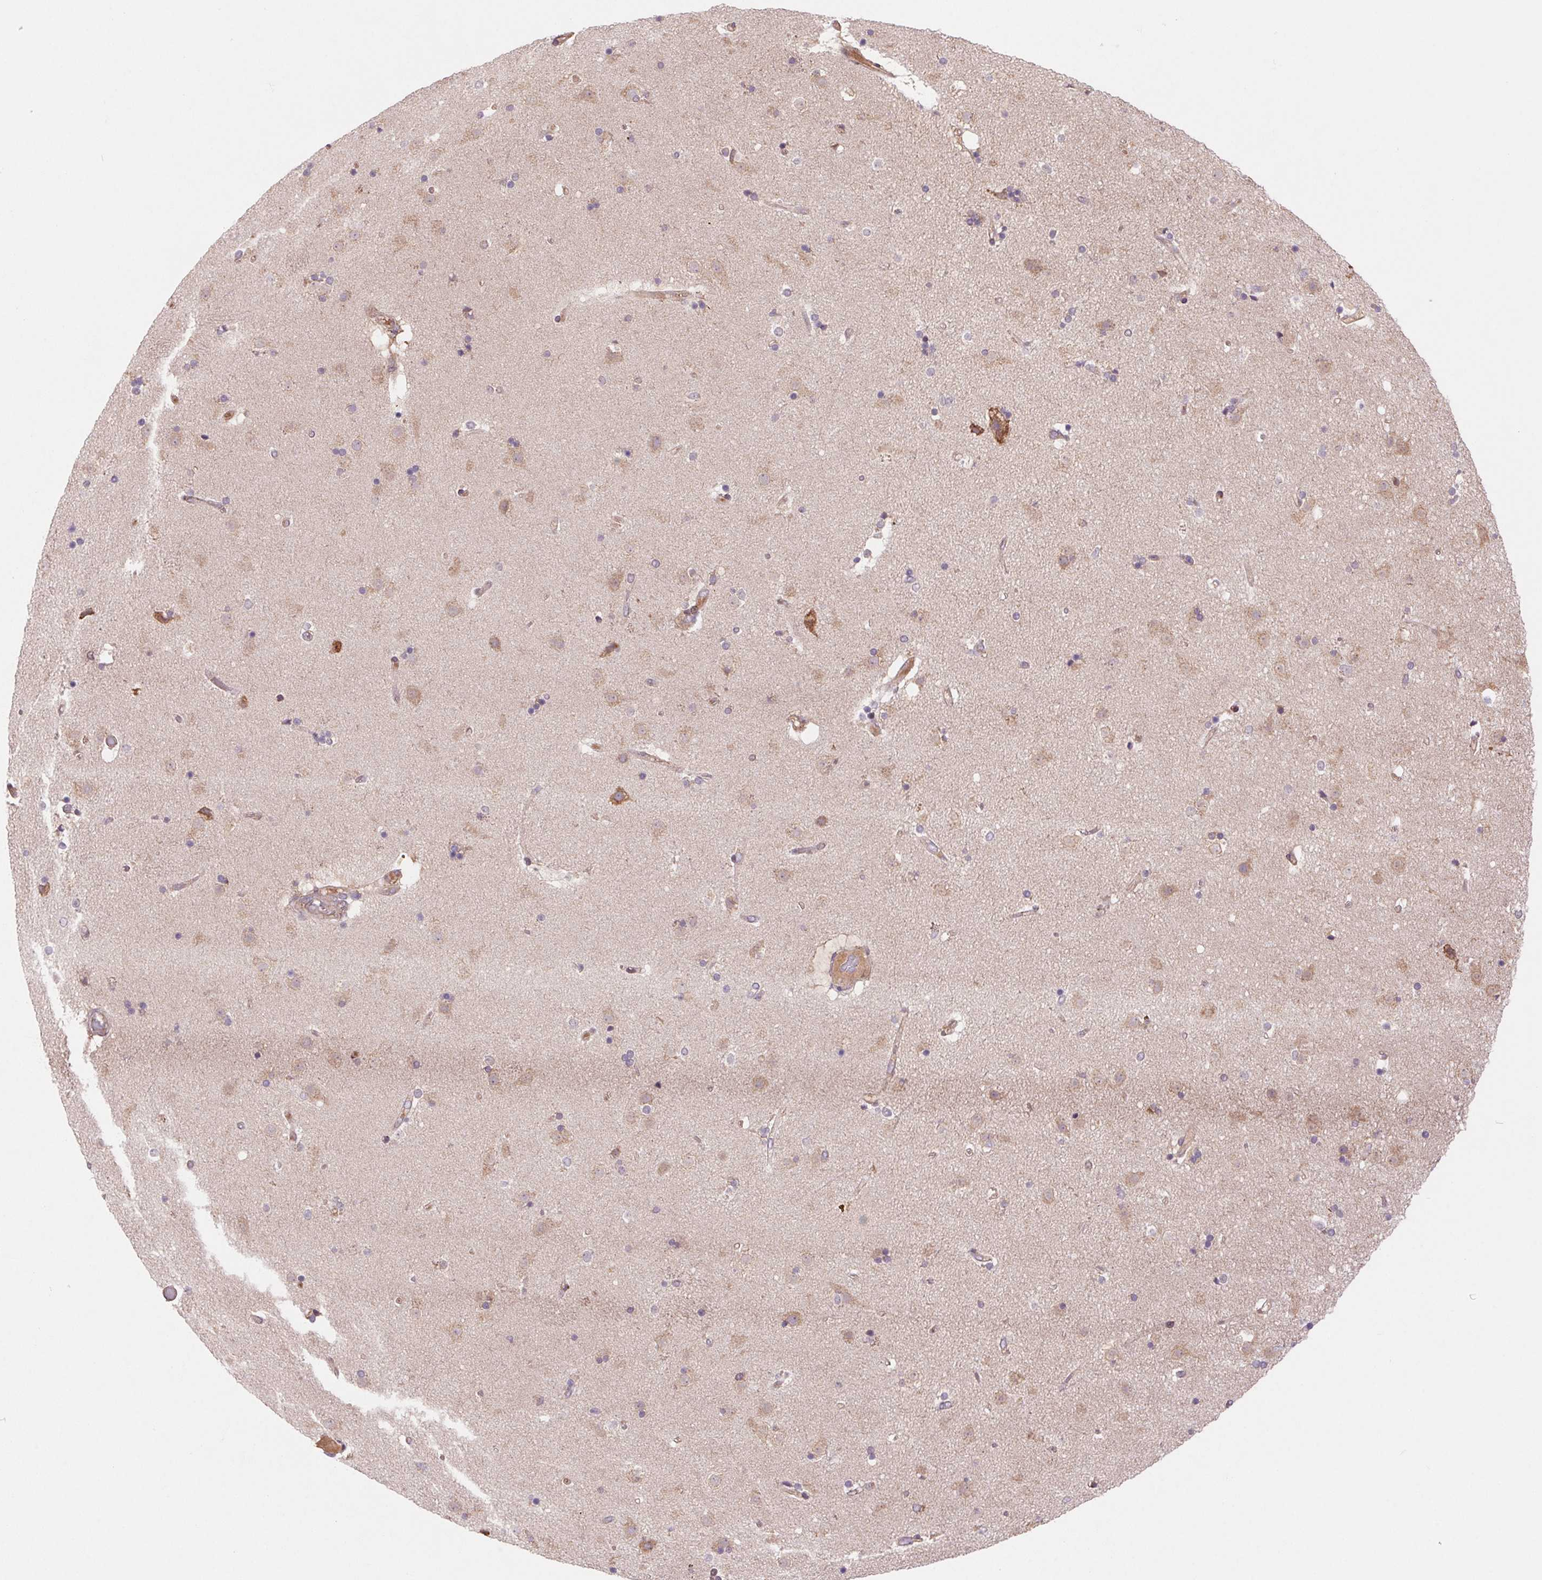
{"staining": {"intensity": "negative", "quantity": "none", "location": "none"}, "tissue": "caudate", "cell_type": "Glial cells", "image_type": "normal", "snomed": [{"axis": "morphology", "description": "Normal tissue, NOS"}, {"axis": "topography", "description": "Lateral ventricle wall"}], "caption": "Caudate stained for a protein using IHC exhibits no positivity glial cells.", "gene": "KLHL20", "patient": {"sex": "female", "age": 71}}